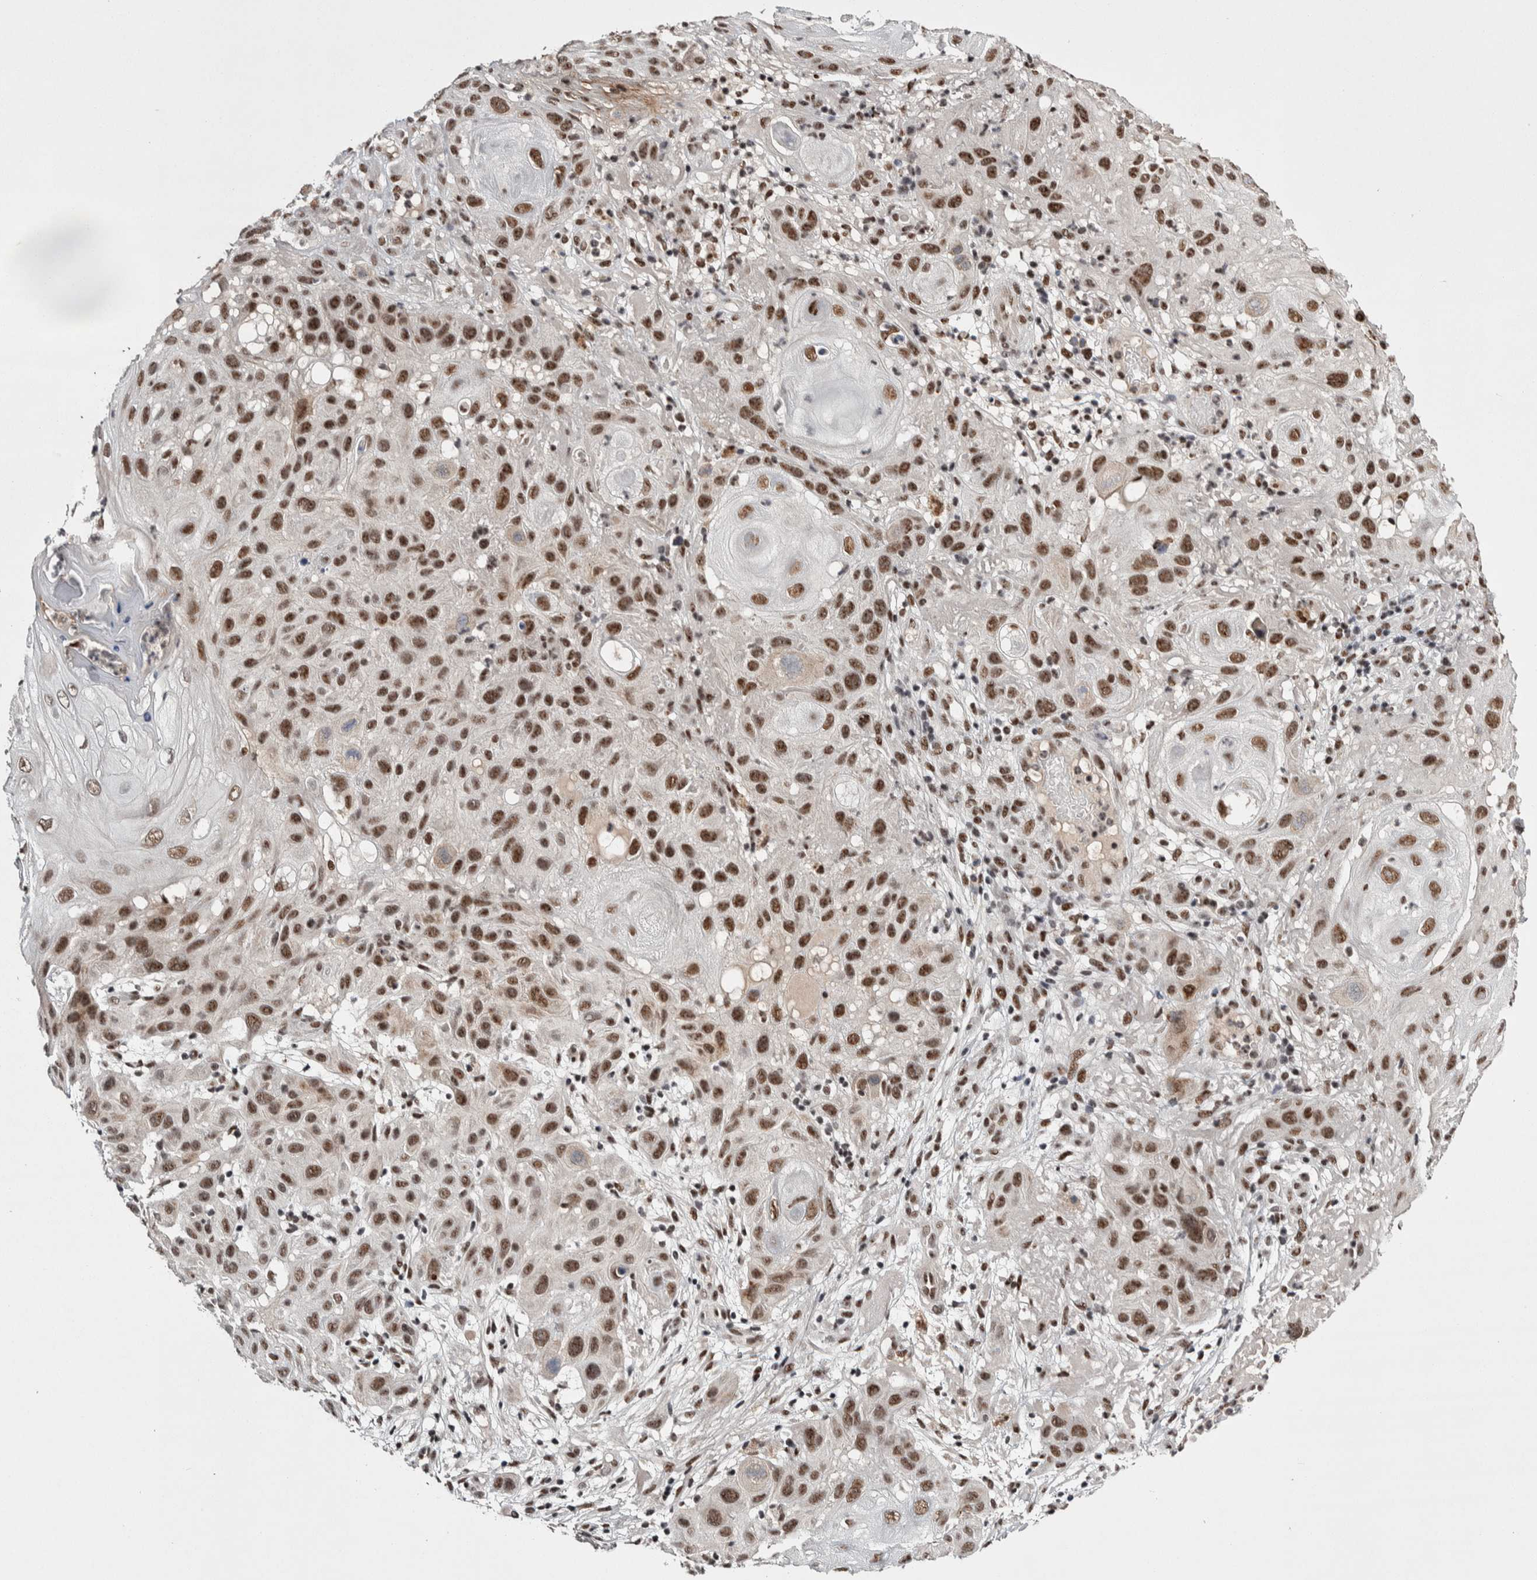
{"staining": {"intensity": "moderate", "quantity": ">75%", "location": "nuclear"}, "tissue": "skin cancer", "cell_type": "Tumor cells", "image_type": "cancer", "snomed": [{"axis": "morphology", "description": "Squamous cell carcinoma, NOS"}, {"axis": "topography", "description": "Skin"}], "caption": "This is an image of immunohistochemistry (IHC) staining of squamous cell carcinoma (skin), which shows moderate staining in the nuclear of tumor cells.", "gene": "ASPN", "patient": {"sex": "female", "age": 96}}